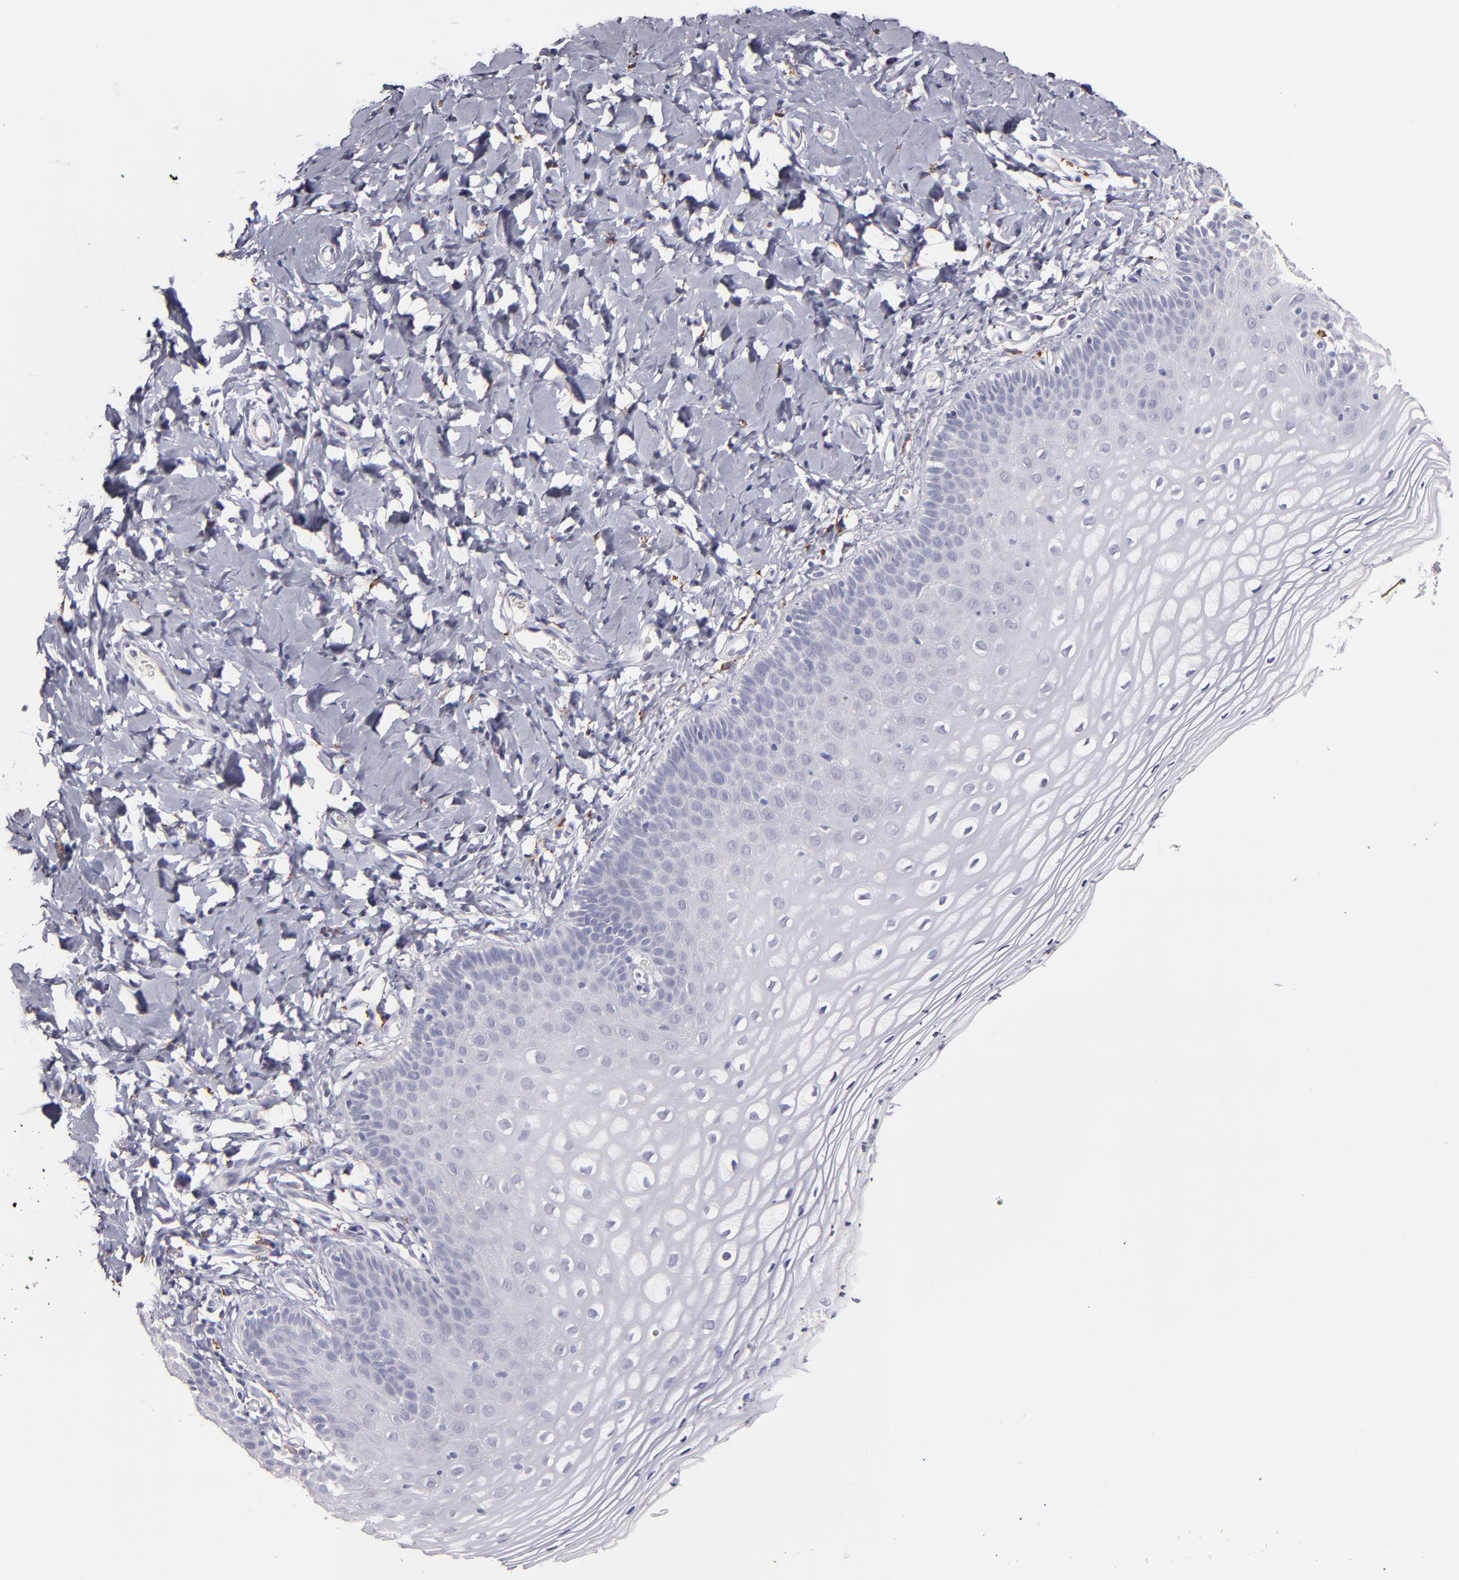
{"staining": {"intensity": "negative", "quantity": "none", "location": "none"}, "tissue": "vagina", "cell_type": "Squamous epithelial cells", "image_type": "normal", "snomed": [{"axis": "morphology", "description": "Normal tissue, NOS"}, {"axis": "topography", "description": "Vagina"}], "caption": "Vagina was stained to show a protein in brown. There is no significant positivity in squamous epithelial cells.", "gene": "GLDC", "patient": {"sex": "female", "age": 55}}